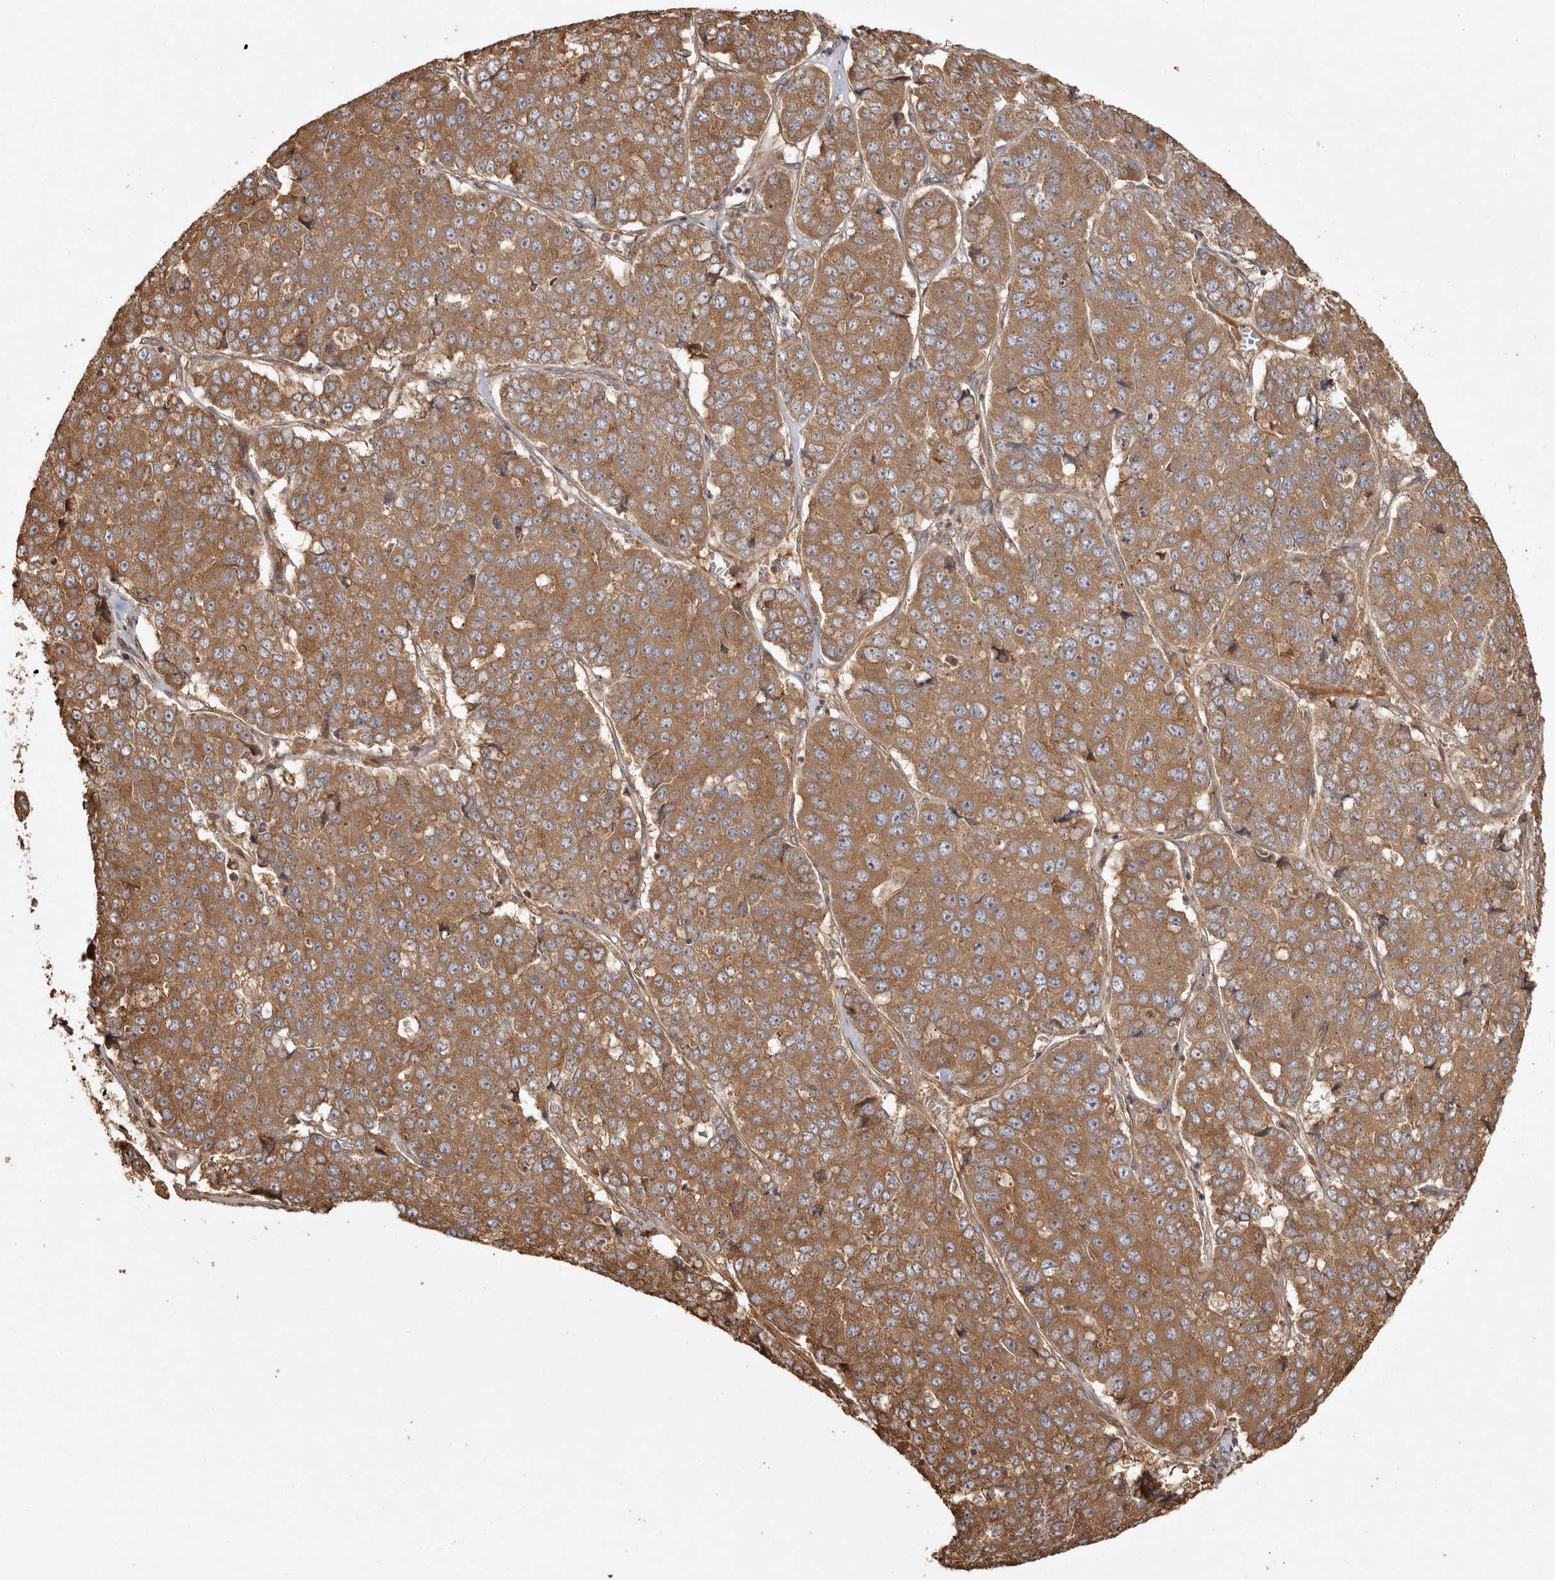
{"staining": {"intensity": "moderate", "quantity": ">75%", "location": "cytoplasmic/membranous"}, "tissue": "pancreatic cancer", "cell_type": "Tumor cells", "image_type": "cancer", "snomed": [{"axis": "morphology", "description": "Adenocarcinoma, NOS"}, {"axis": "topography", "description": "Pancreas"}], "caption": "Moderate cytoplasmic/membranous positivity for a protein is appreciated in about >75% of tumor cells of adenocarcinoma (pancreatic) using immunohistochemistry (IHC).", "gene": "CAMSAP2", "patient": {"sex": "male", "age": 50}}